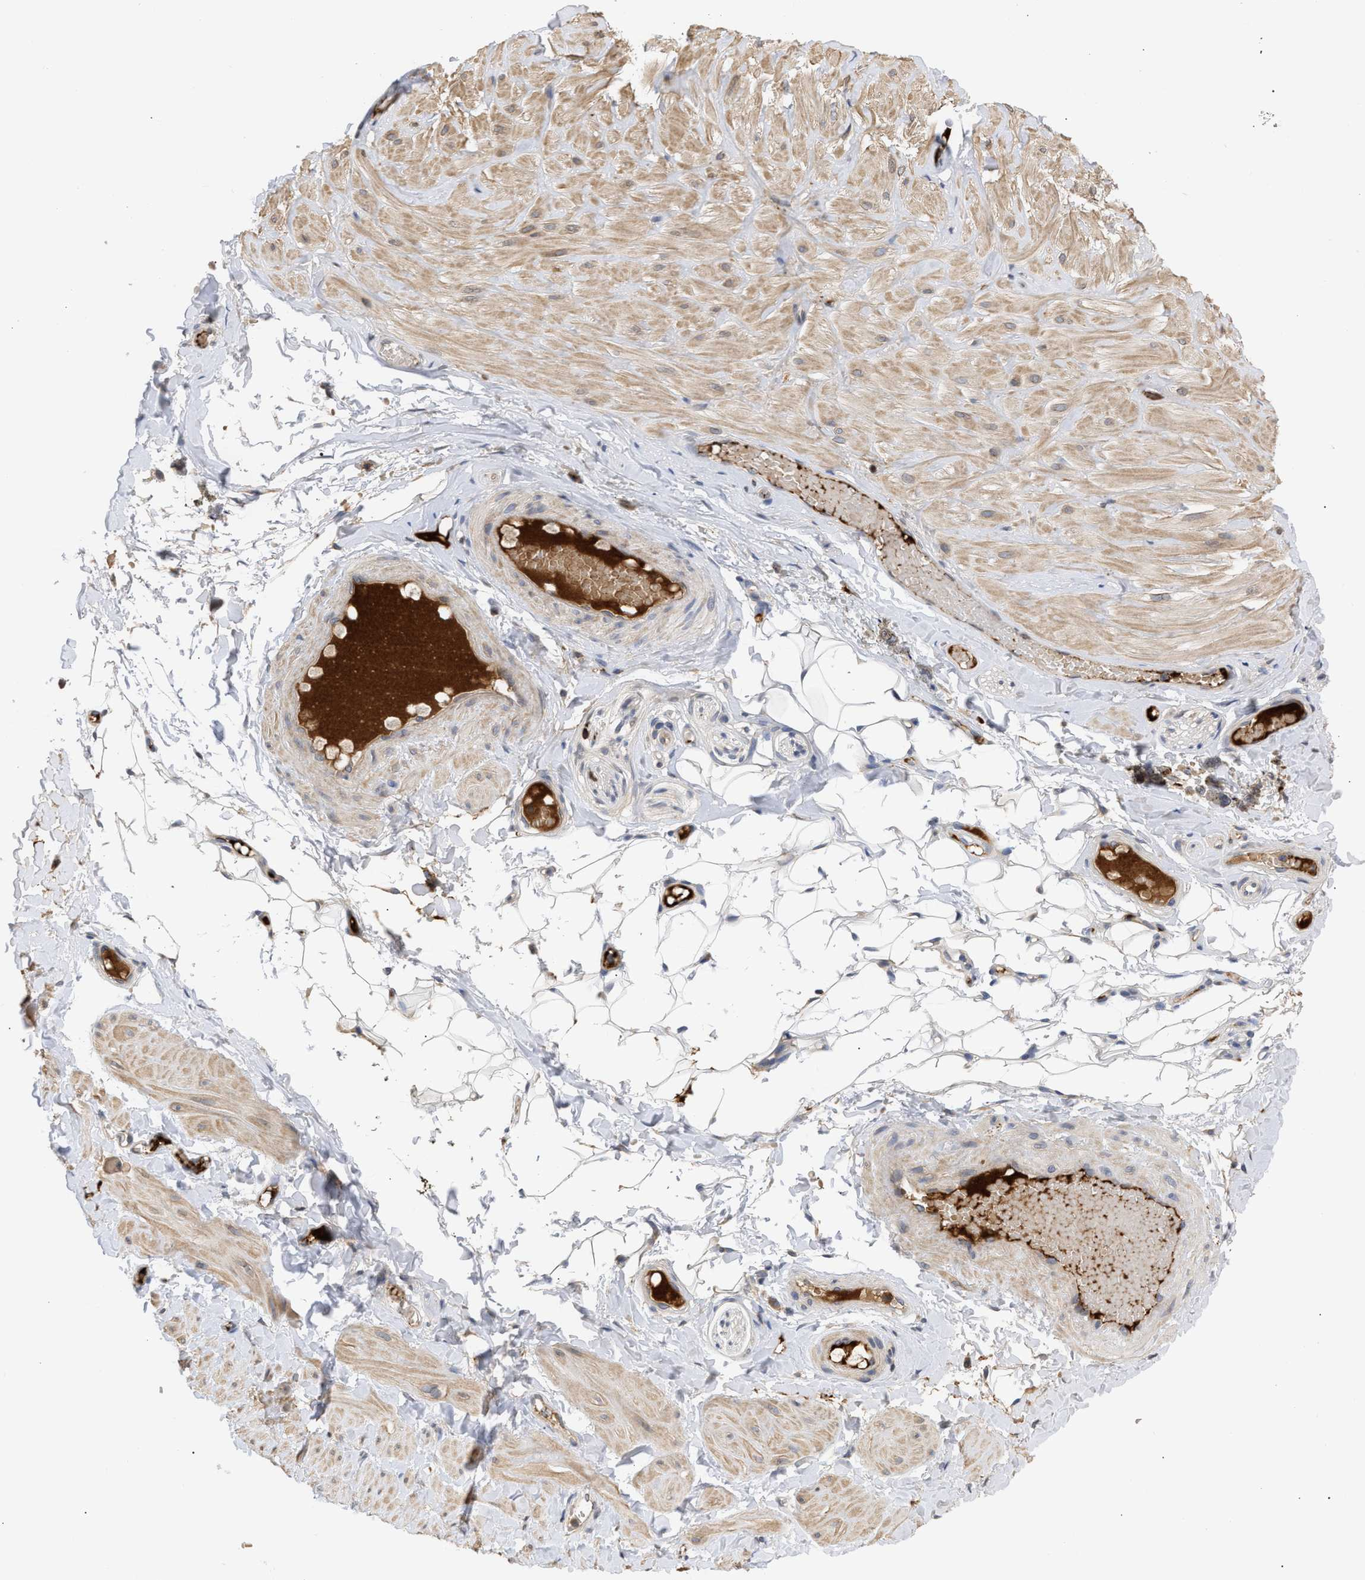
{"staining": {"intensity": "weak", "quantity": ">75%", "location": "cytoplasmic/membranous"}, "tissue": "adipose tissue", "cell_type": "Adipocytes", "image_type": "normal", "snomed": [{"axis": "morphology", "description": "Normal tissue, NOS"}, {"axis": "topography", "description": "Adipose tissue"}, {"axis": "topography", "description": "Vascular tissue"}, {"axis": "topography", "description": "Peripheral nerve tissue"}], "caption": "DAB (3,3'-diaminobenzidine) immunohistochemical staining of unremarkable human adipose tissue displays weak cytoplasmic/membranous protein positivity in approximately >75% of adipocytes. The protein of interest is shown in brown color, while the nuclei are stained blue.", "gene": "NUP62", "patient": {"sex": "male", "age": 25}}